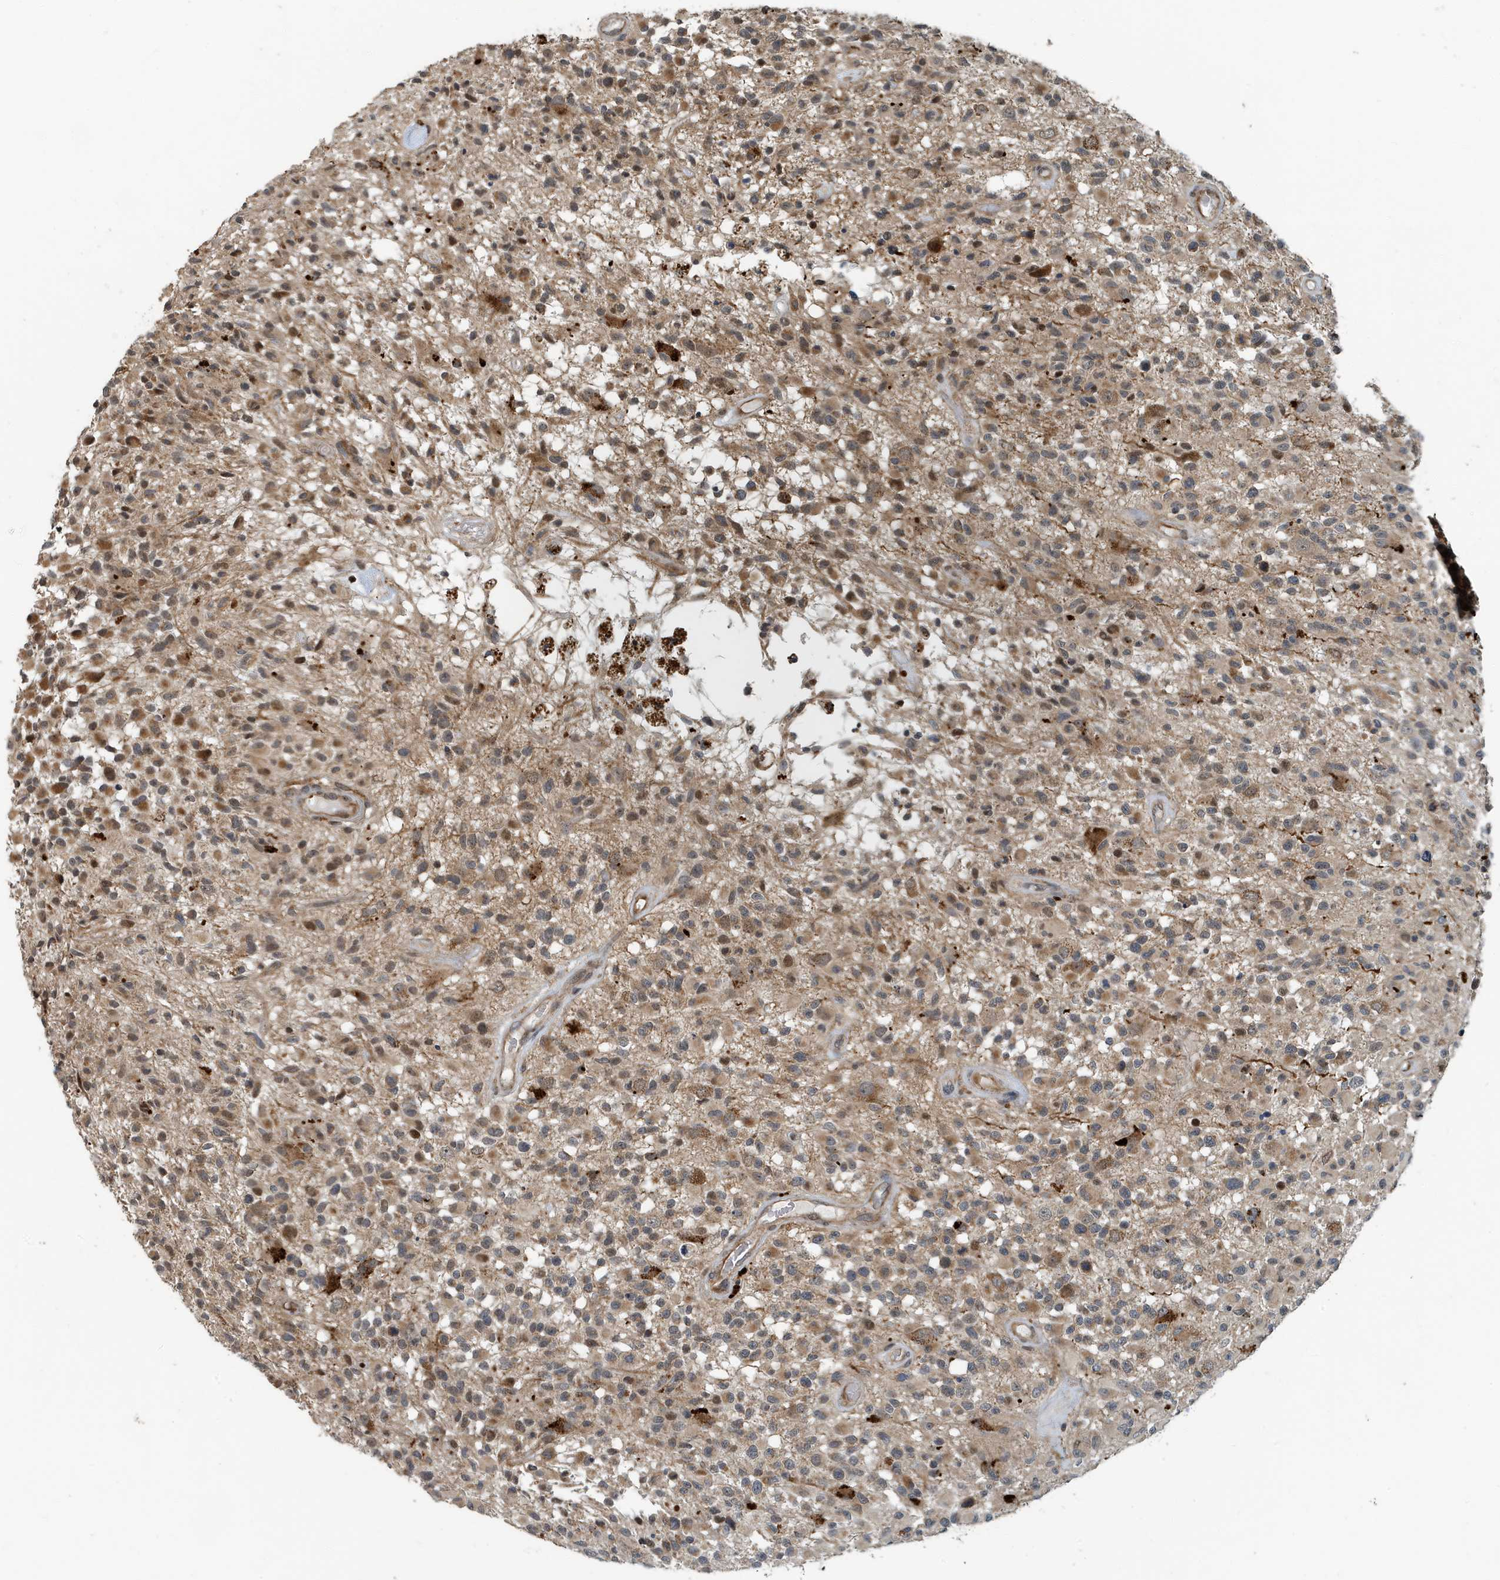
{"staining": {"intensity": "moderate", "quantity": "25%-75%", "location": "cytoplasmic/membranous"}, "tissue": "glioma", "cell_type": "Tumor cells", "image_type": "cancer", "snomed": [{"axis": "morphology", "description": "Glioma, malignant, High grade"}, {"axis": "morphology", "description": "Glioblastoma, NOS"}, {"axis": "topography", "description": "Brain"}], "caption": "Moderate cytoplasmic/membranous staining is seen in approximately 25%-75% of tumor cells in glioma.", "gene": "KIF15", "patient": {"sex": "male", "age": 60}}